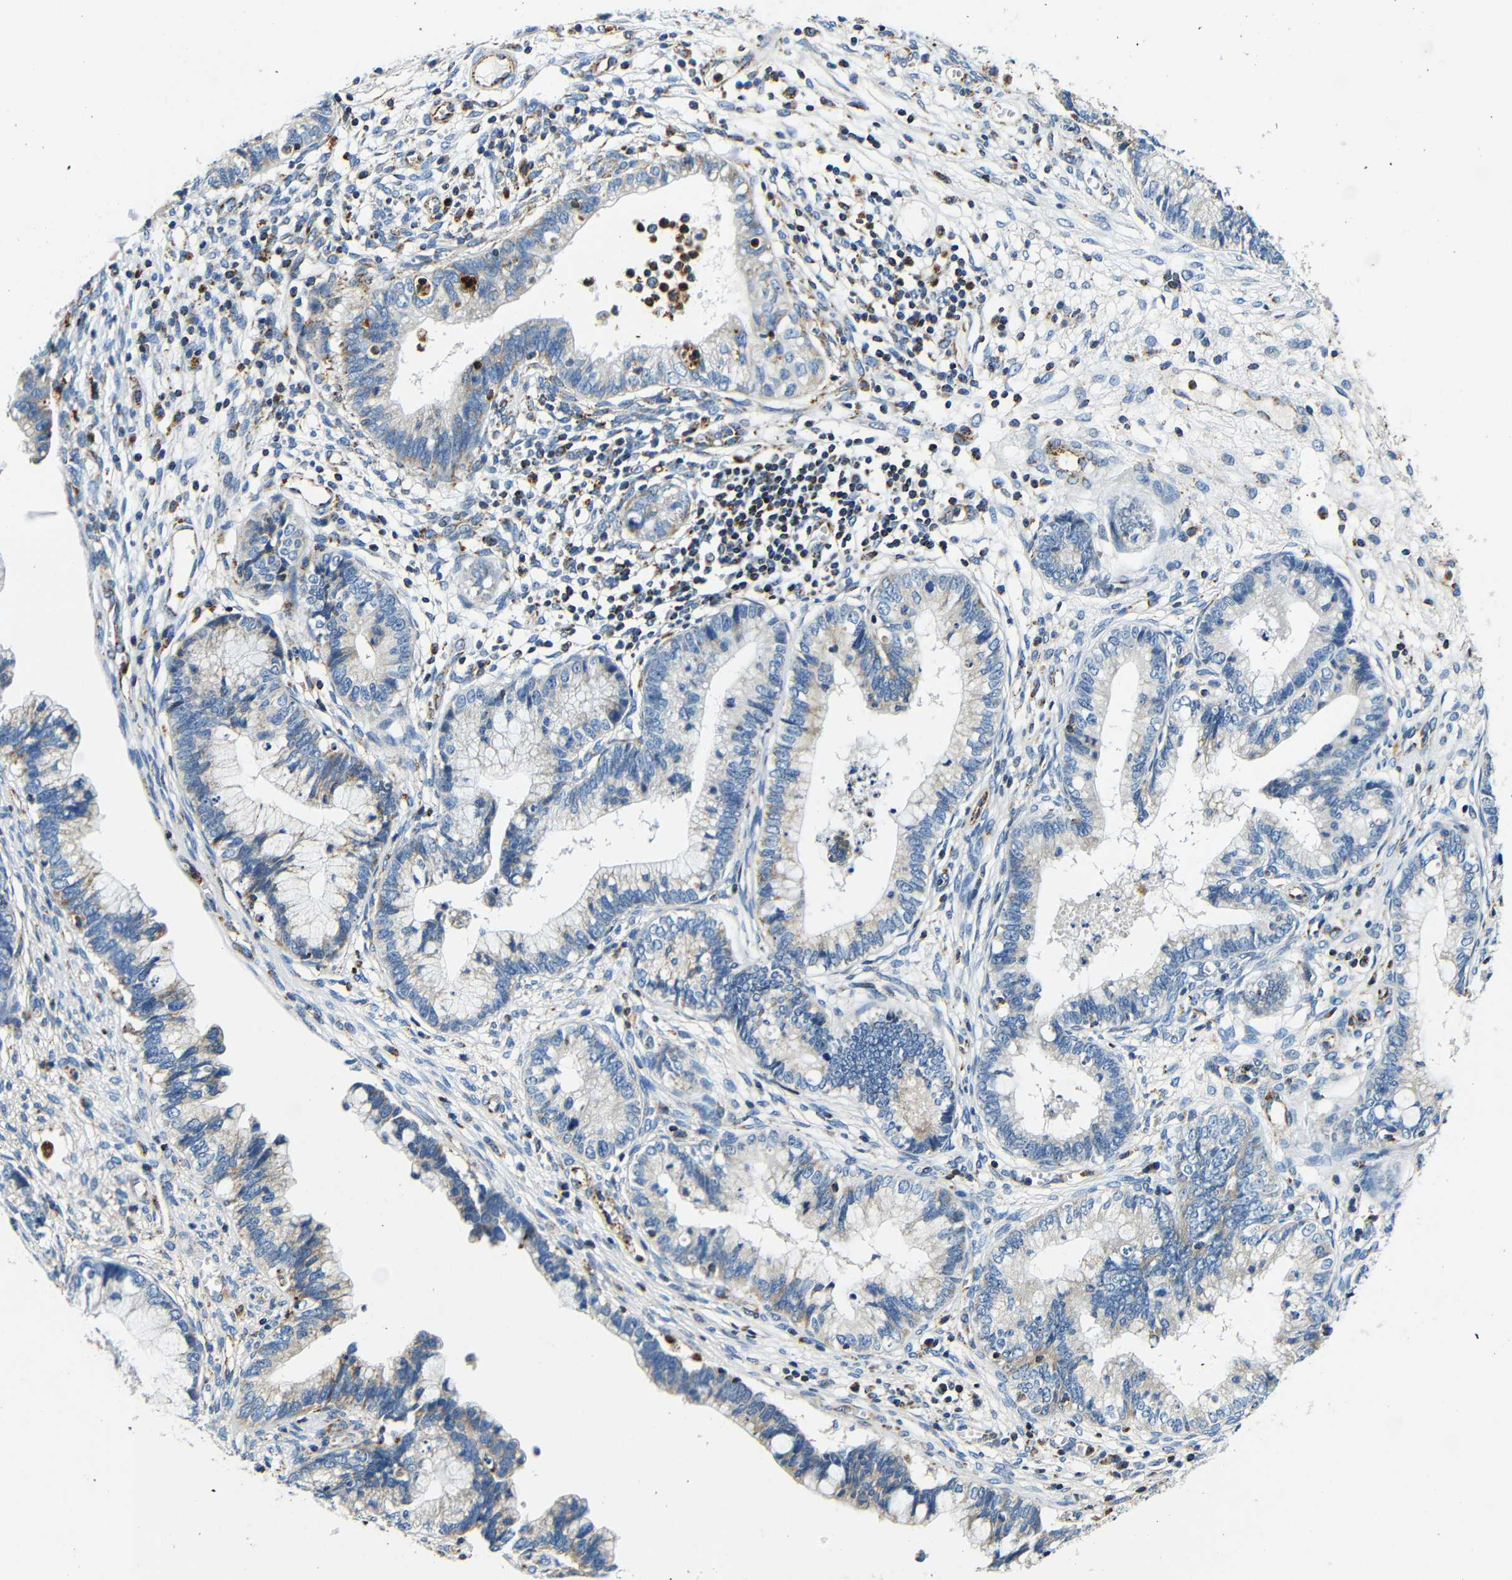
{"staining": {"intensity": "weak", "quantity": "25%-75%", "location": "cytoplasmic/membranous"}, "tissue": "cervical cancer", "cell_type": "Tumor cells", "image_type": "cancer", "snomed": [{"axis": "morphology", "description": "Adenocarcinoma, NOS"}, {"axis": "topography", "description": "Cervix"}], "caption": "This is a photomicrograph of IHC staining of cervical cancer (adenocarcinoma), which shows weak staining in the cytoplasmic/membranous of tumor cells.", "gene": "GALNT18", "patient": {"sex": "female", "age": 44}}